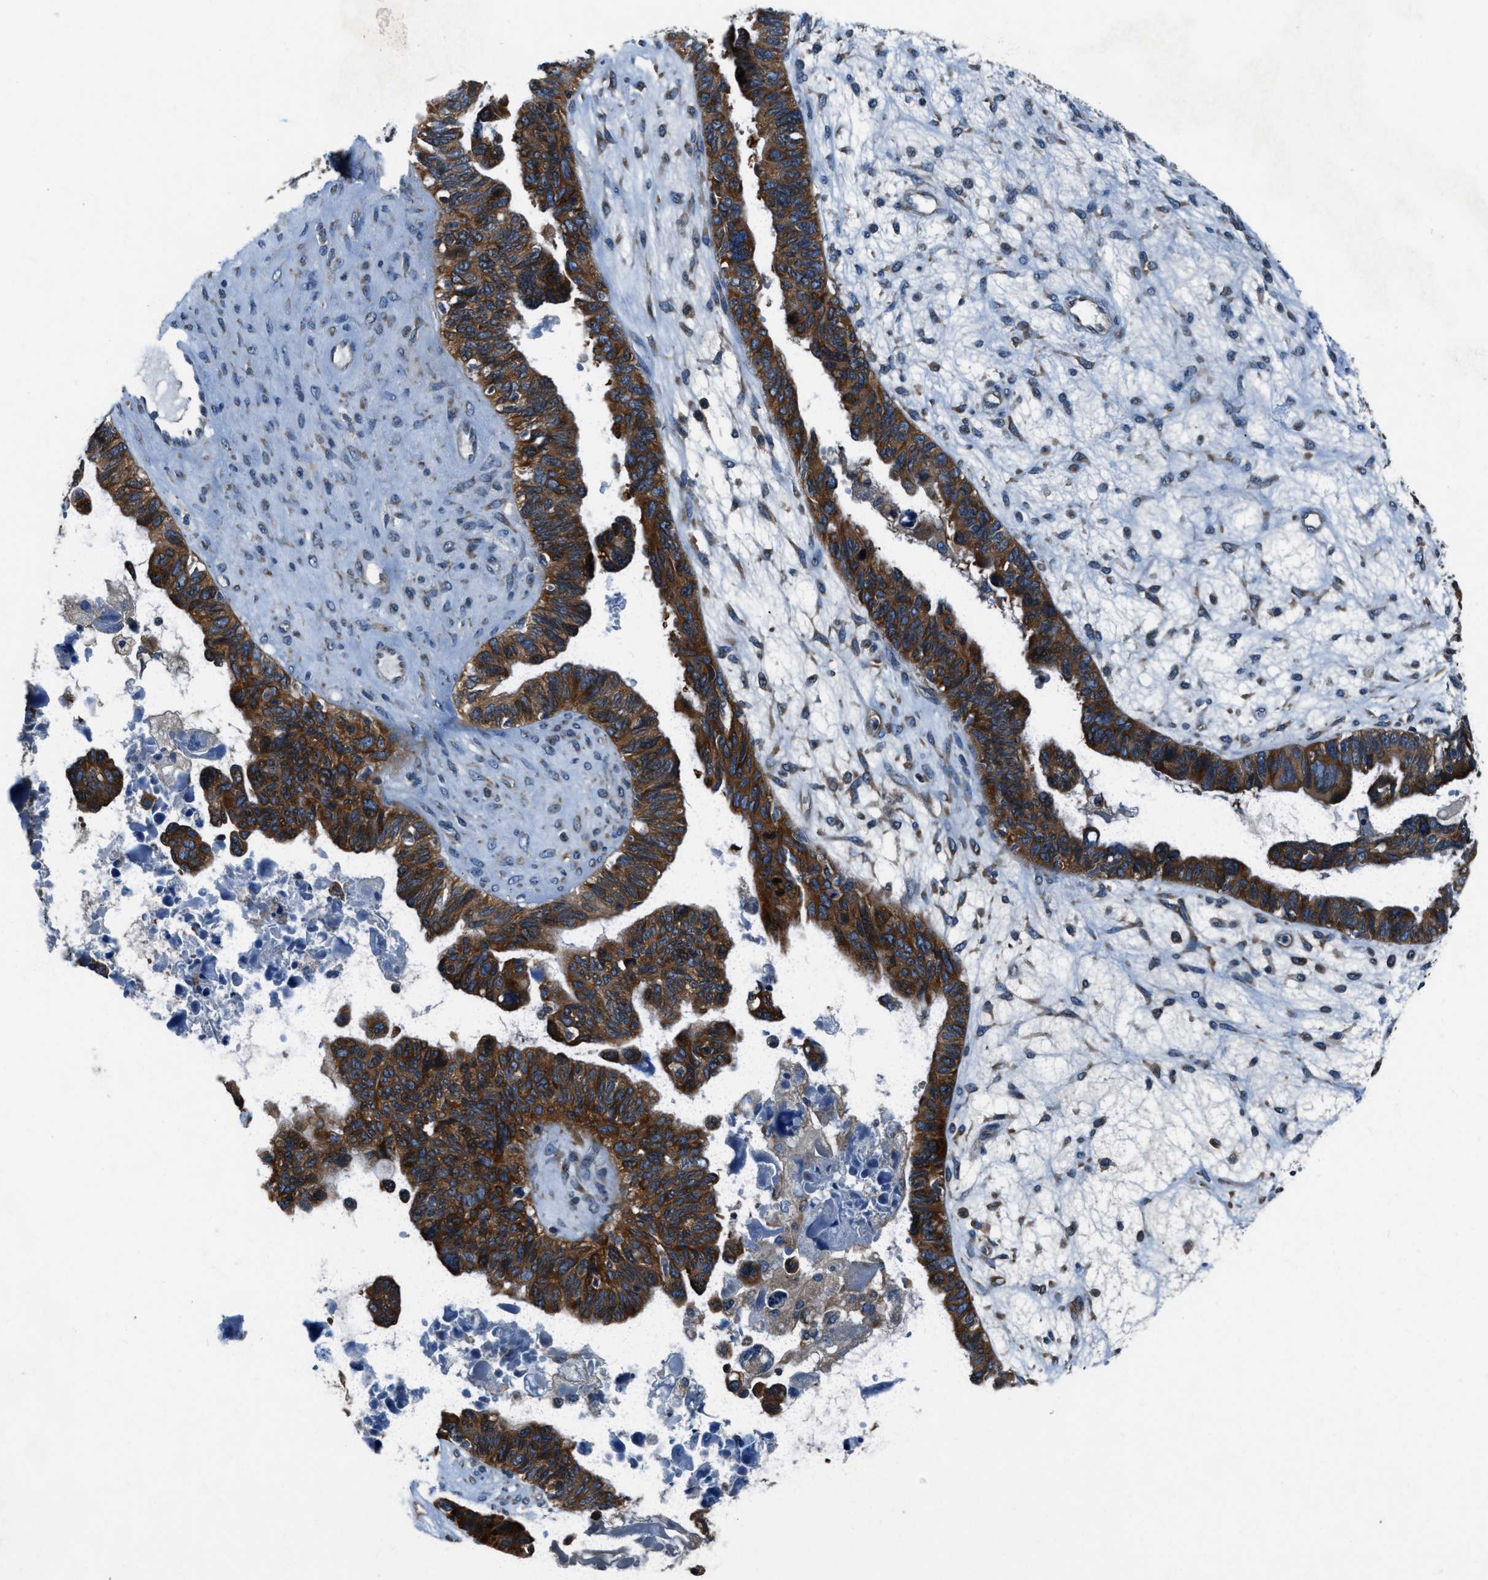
{"staining": {"intensity": "strong", "quantity": ">75%", "location": "cytoplasmic/membranous"}, "tissue": "ovarian cancer", "cell_type": "Tumor cells", "image_type": "cancer", "snomed": [{"axis": "morphology", "description": "Cystadenocarcinoma, serous, NOS"}, {"axis": "topography", "description": "Ovary"}], "caption": "A high amount of strong cytoplasmic/membranous expression is present in approximately >75% of tumor cells in ovarian cancer (serous cystadenocarcinoma) tissue.", "gene": "ARFGAP2", "patient": {"sex": "female", "age": 79}}